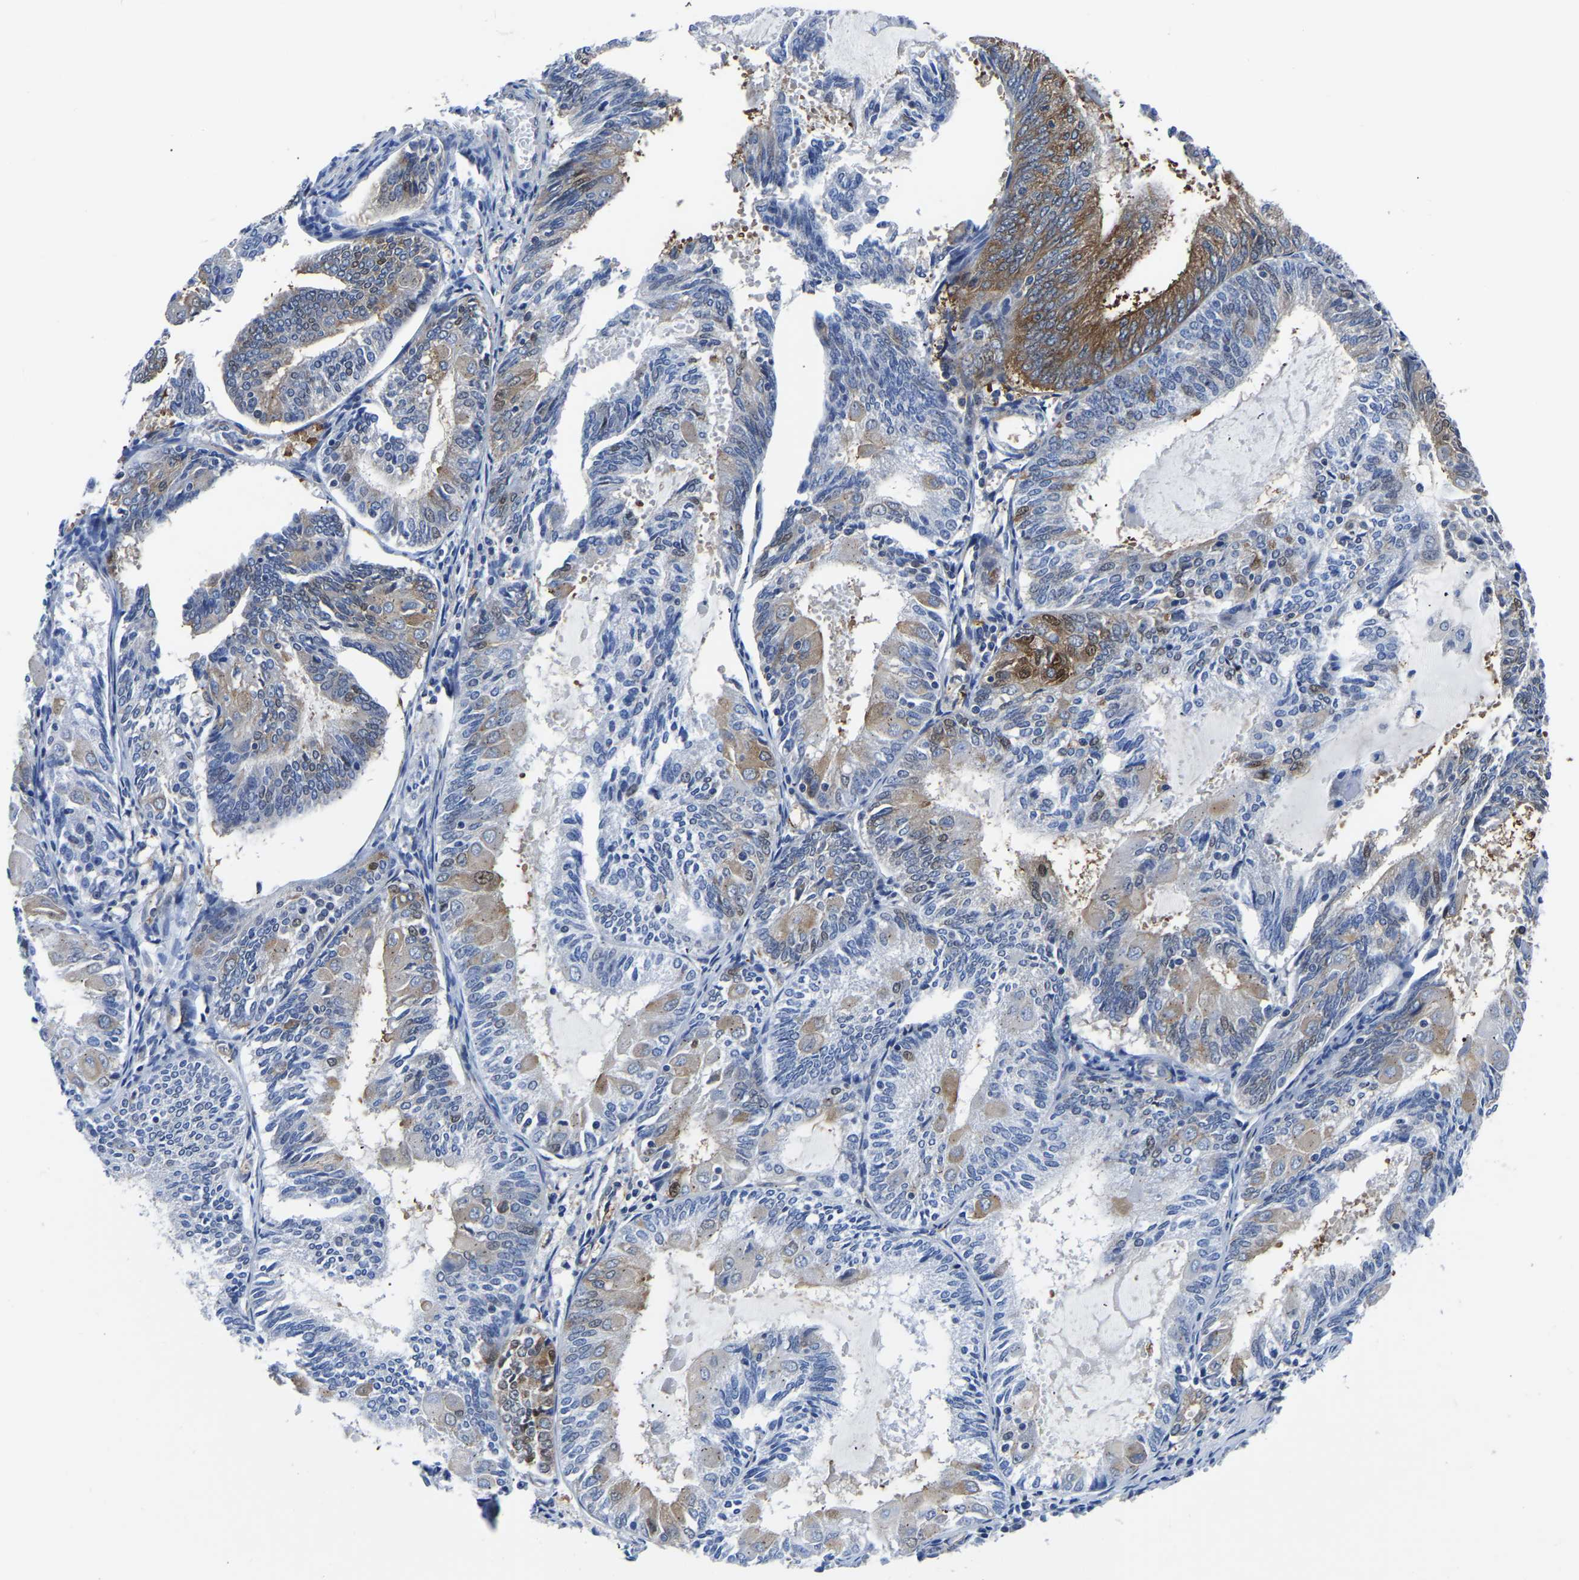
{"staining": {"intensity": "moderate", "quantity": "<25%", "location": "cytoplasmic/membranous,nuclear"}, "tissue": "endometrial cancer", "cell_type": "Tumor cells", "image_type": "cancer", "snomed": [{"axis": "morphology", "description": "Adenocarcinoma, NOS"}, {"axis": "topography", "description": "Endometrium"}], "caption": "About <25% of tumor cells in endometrial cancer (adenocarcinoma) display moderate cytoplasmic/membranous and nuclear protein expression as visualized by brown immunohistochemical staining.", "gene": "TFG", "patient": {"sex": "female", "age": 81}}